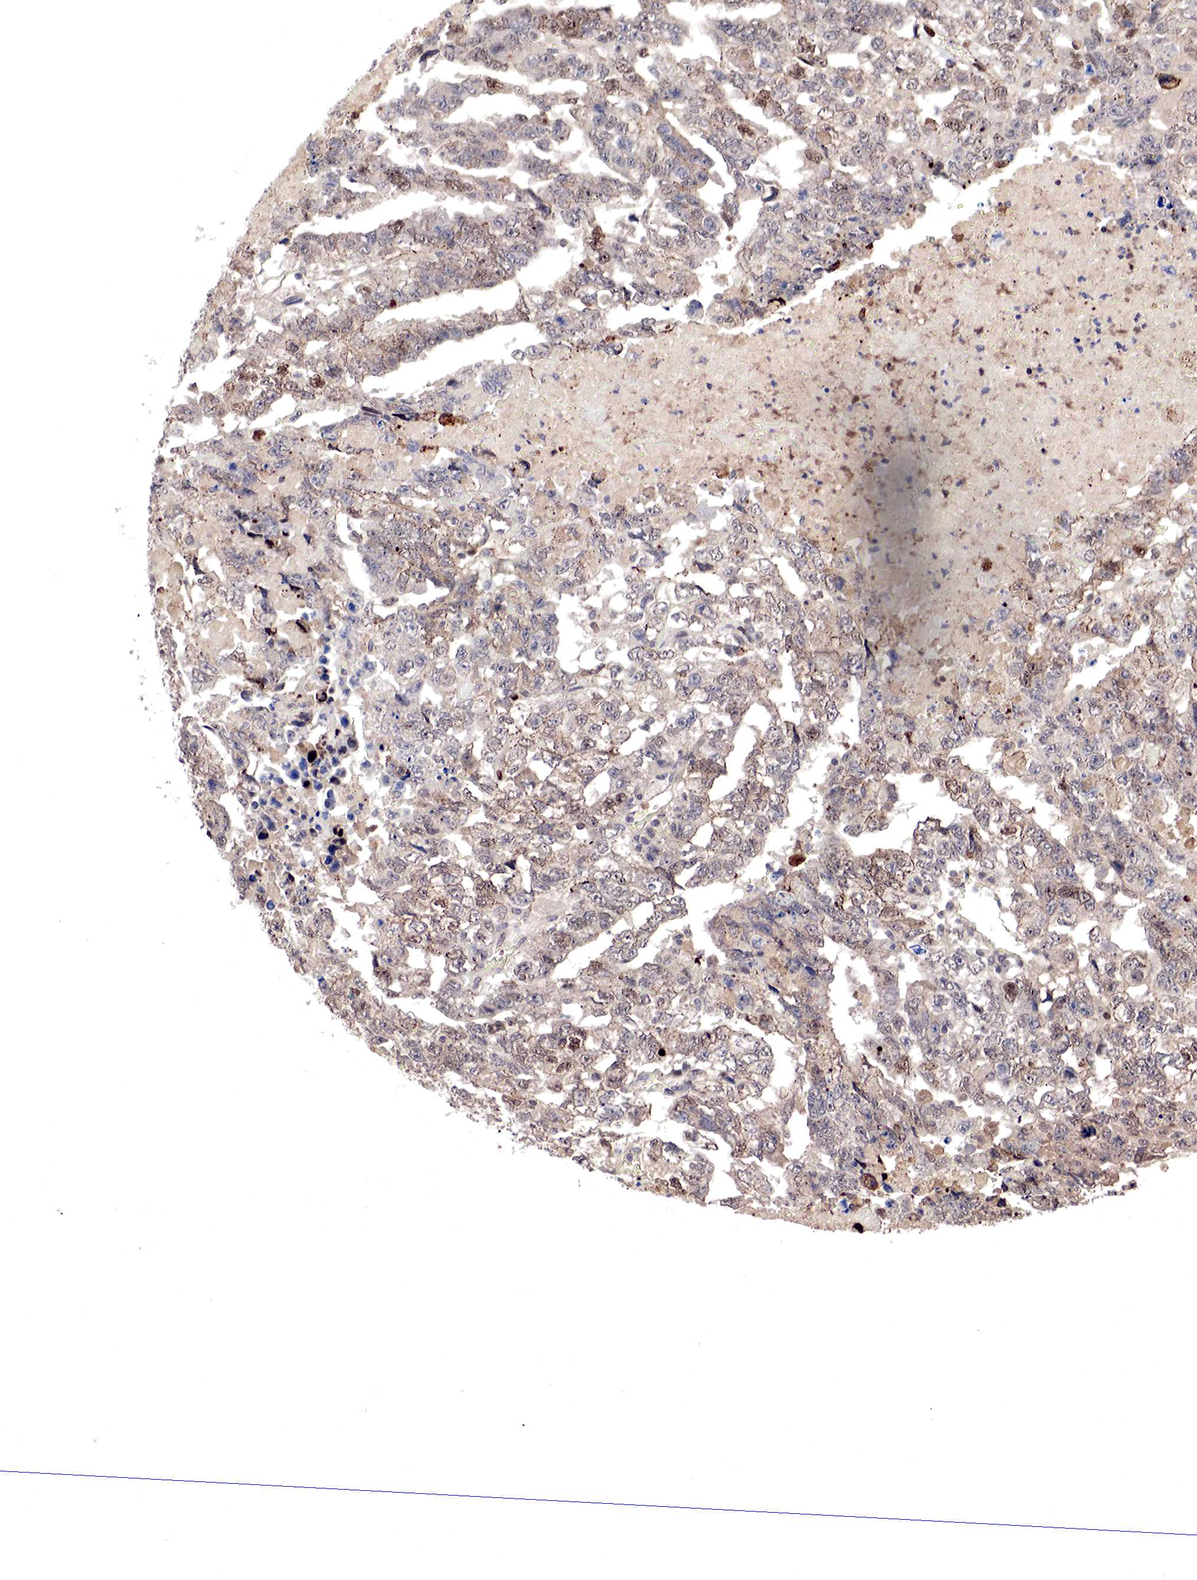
{"staining": {"intensity": "moderate", "quantity": ">75%", "location": "cytoplasmic/membranous"}, "tissue": "testis cancer", "cell_type": "Tumor cells", "image_type": "cancer", "snomed": [{"axis": "morphology", "description": "Carcinoma, Embryonal, NOS"}, {"axis": "topography", "description": "Testis"}], "caption": "Testis cancer (embryonal carcinoma) stained with a protein marker exhibits moderate staining in tumor cells.", "gene": "DACH2", "patient": {"sex": "male", "age": 36}}